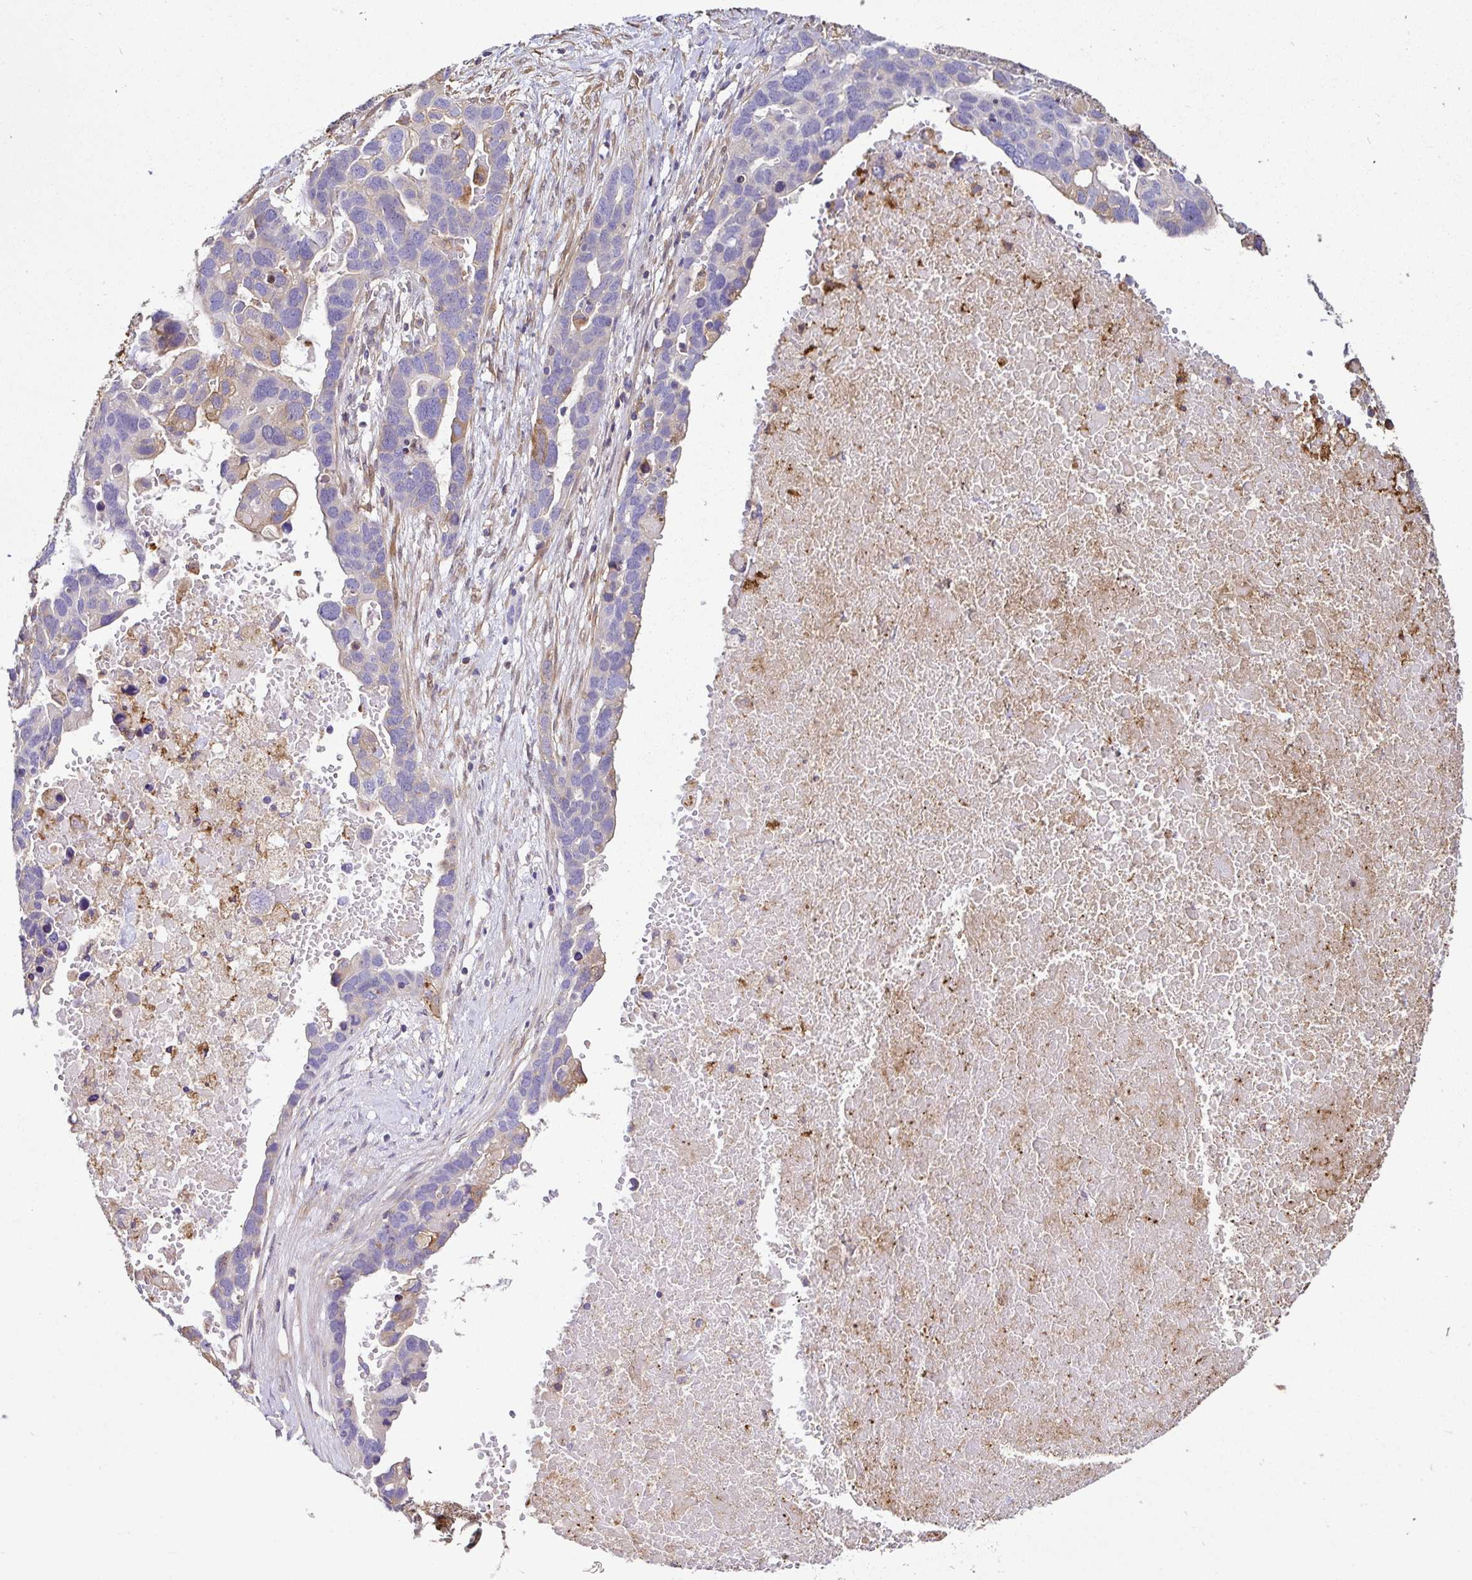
{"staining": {"intensity": "moderate", "quantity": "<25%", "location": "cytoplasmic/membranous"}, "tissue": "ovarian cancer", "cell_type": "Tumor cells", "image_type": "cancer", "snomed": [{"axis": "morphology", "description": "Cystadenocarcinoma, serous, NOS"}, {"axis": "topography", "description": "Ovary"}], "caption": "Protein staining of ovarian cancer tissue exhibits moderate cytoplasmic/membranous staining in approximately <25% of tumor cells. Nuclei are stained in blue.", "gene": "ANXA2", "patient": {"sex": "female", "age": 54}}